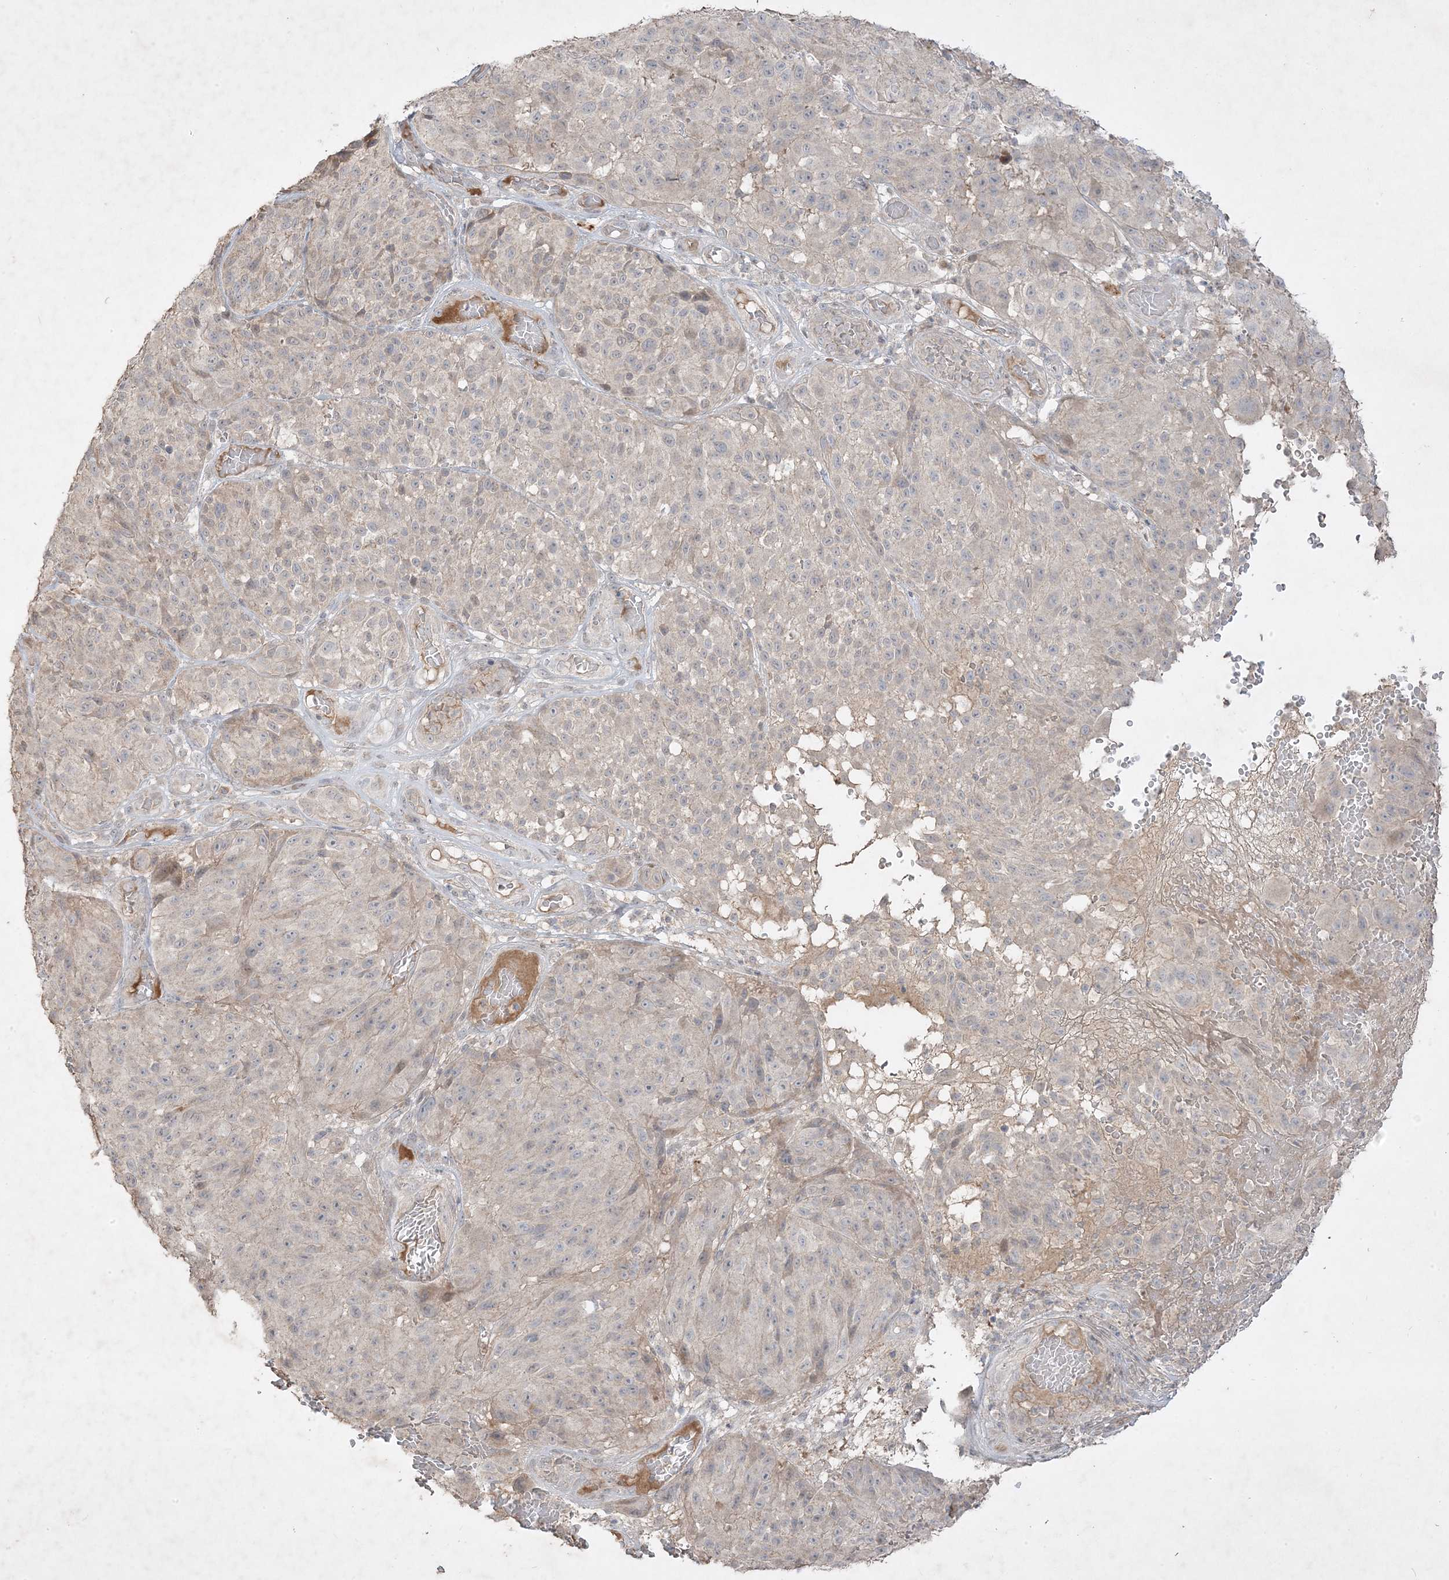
{"staining": {"intensity": "negative", "quantity": "none", "location": "none"}, "tissue": "melanoma", "cell_type": "Tumor cells", "image_type": "cancer", "snomed": [{"axis": "morphology", "description": "Malignant melanoma, NOS"}, {"axis": "topography", "description": "Skin"}], "caption": "This is an immunohistochemistry micrograph of human melanoma. There is no staining in tumor cells.", "gene": "RGL4", "patient": {"sex": "male", "age": 83}}